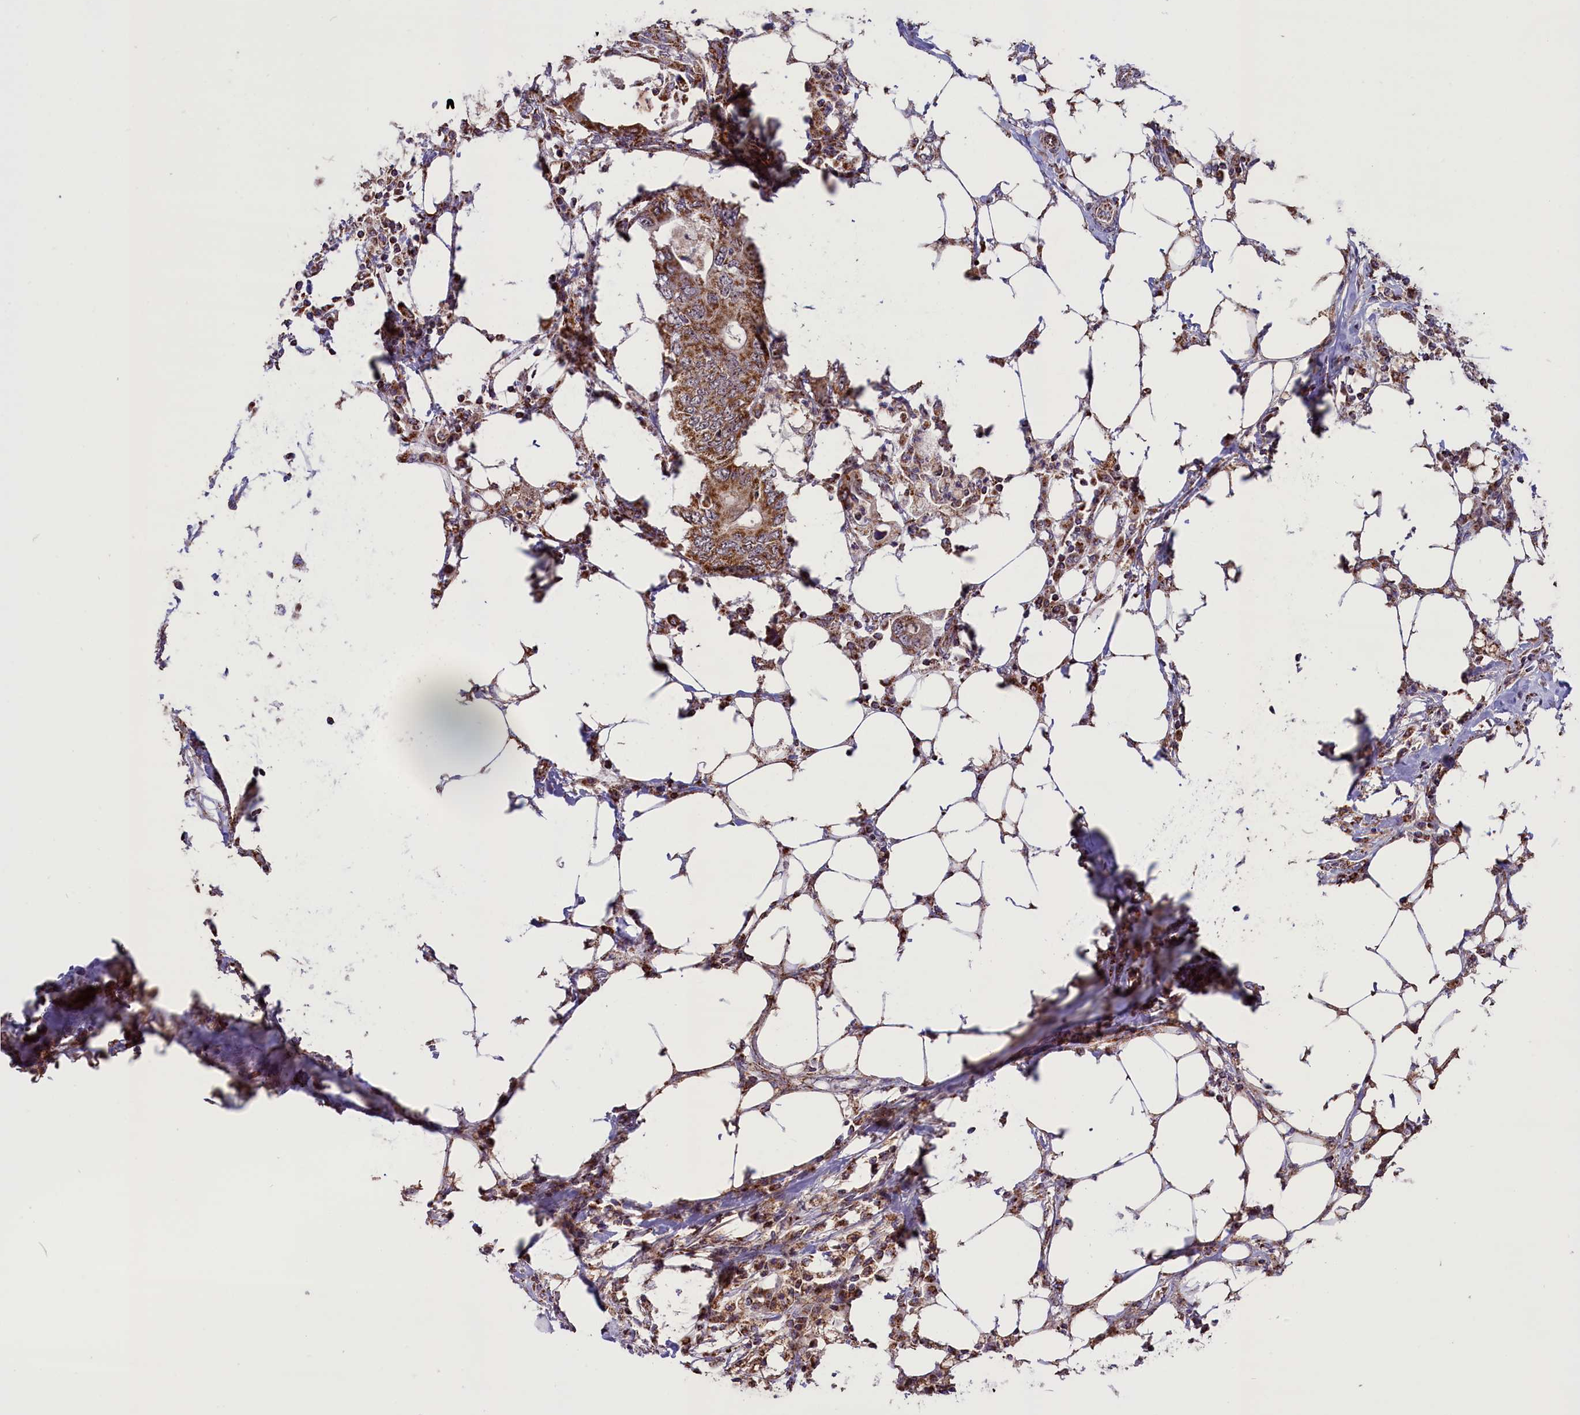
{"staining": {"intensity": "moderate", "quantity": ">75%", "location": "cytoplasmic/membranous"}, "tissue": "colorectal cancer", "cell_type": "Tumor cells", "image_type": "cancer", "snomed": [{"axis": "morphology", "description": "Adenocarcinoma, NOS"}, {"axis": "topography", "description": "Colon"}], "caption": "A medium amount of moderate cytoplasmic/membranous staining is identified in approximately >75% of tumor cells in colorectal cancer tissue.", "gene": "GLRX5", "patient": {"sex": "male", "age": 71}}